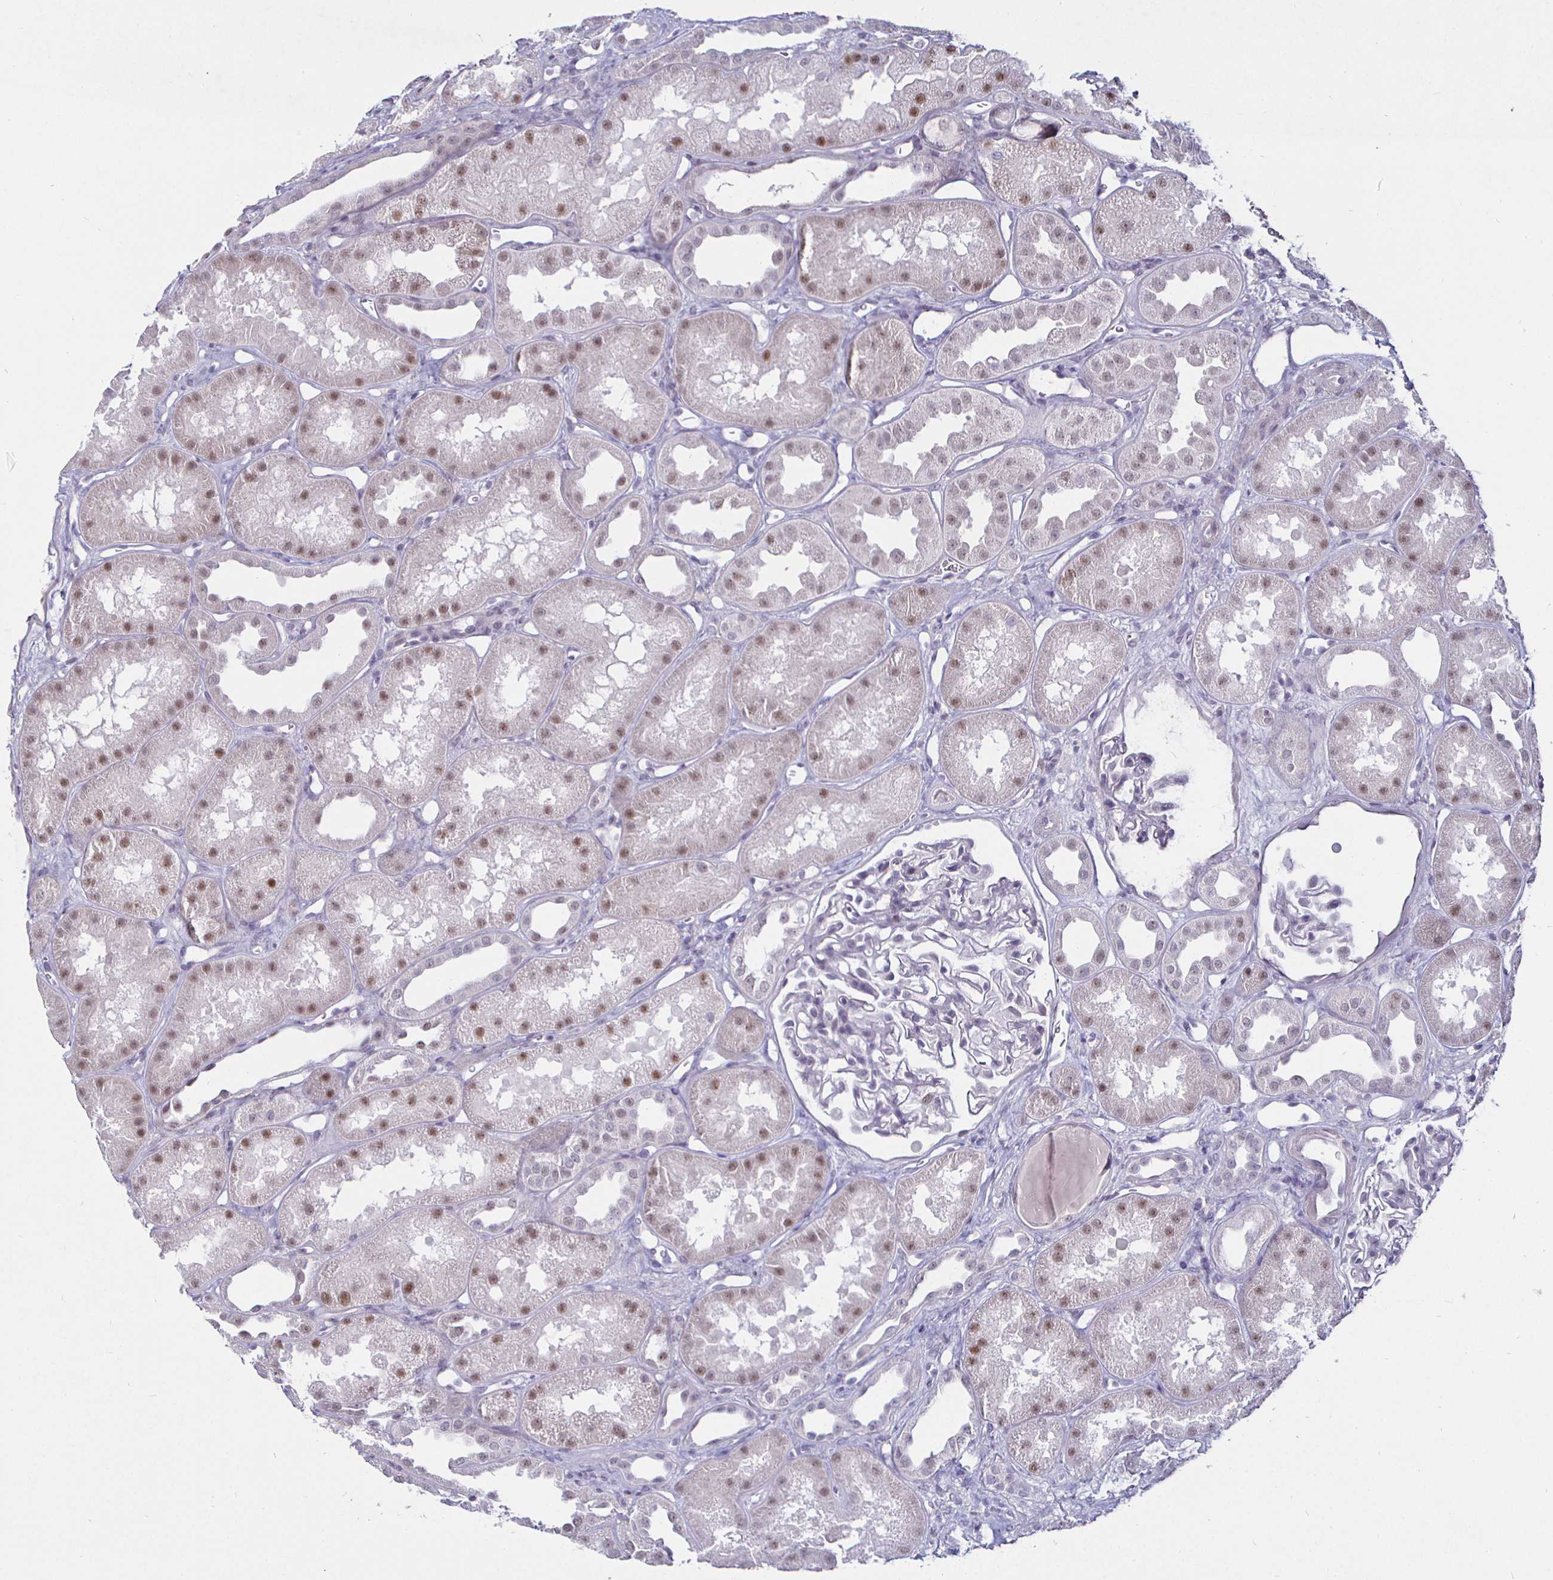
{"staining": {"intensity": "negative", "quantity": "none", "location": "none"}, "tissue": "kidney", "cell_type": "Cells in glomeruli", "image_type": "normal", "snomed": [{"axis": "morphology", "description": "Normal tissue, NOS"}, {"axis": "topography", "description": "Kidney"}], "caption": "An immunohistochemistry photomicrograph of unremarkable kidney is shown. There is no staining in cells in glomeruli of kidney.", "gene": "MLH1", "patient": {"sex": "male", "age": 61}}